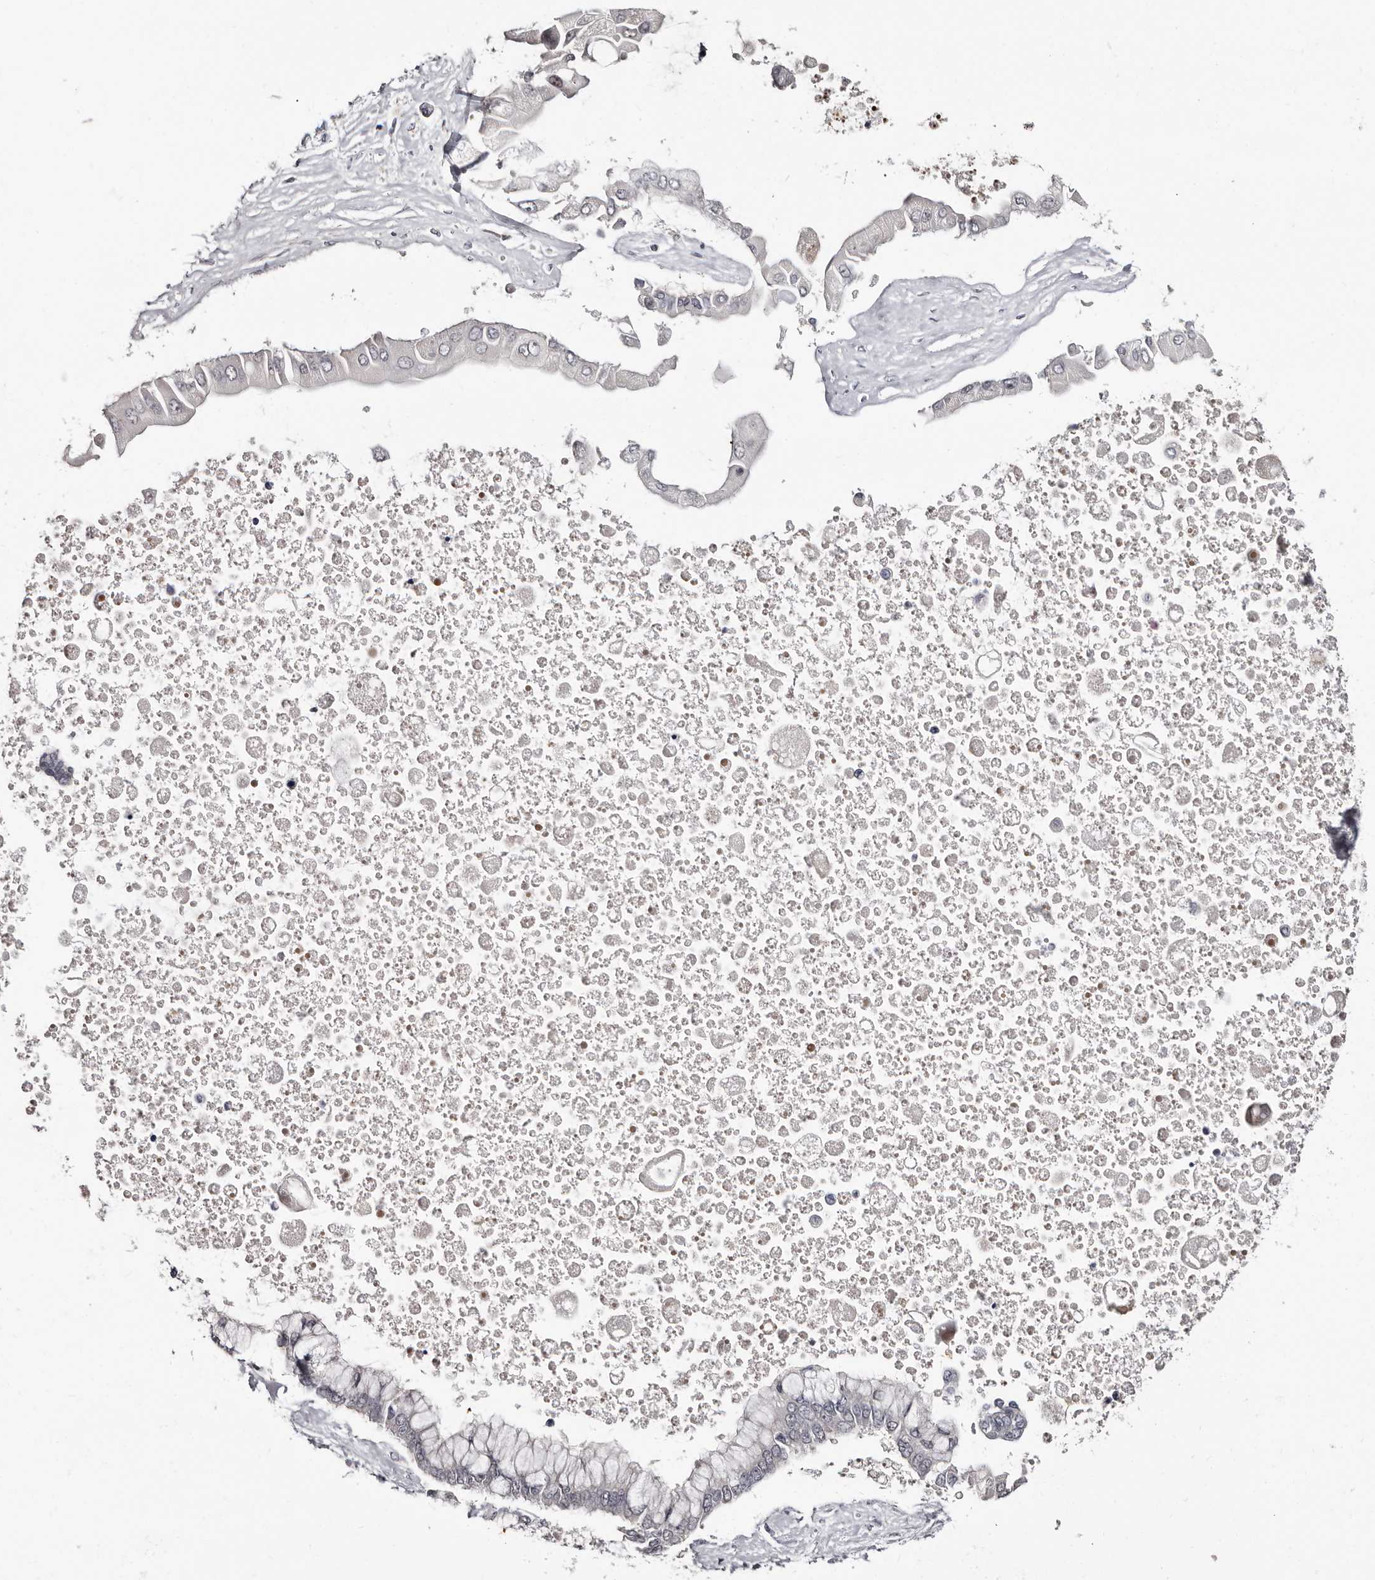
{"staining": {"intensity": "negative", "quantity": "none", "location": "none"}, "tissue": "liver cancer", "cell_type": "Tumor cells", "image_type": "cancer", "snomed": [{"axis": "morphology", "description": "Cholangiocarcinoma"}, {"axis": "topography", "description": "Liver"}], "caption": "Immunohistochemistry (IHC) photomicrograph of liver cholangiocarcinoma stained for a protein (brown), which exhibits no staining in tumor cells. (Stains: DAB IHC with hematoxylin counter stain, Microscopy: brightfield microscopy at high magnification).", "gene": "PHF20L1", "patient": {"sex": "male", "age": 50}}